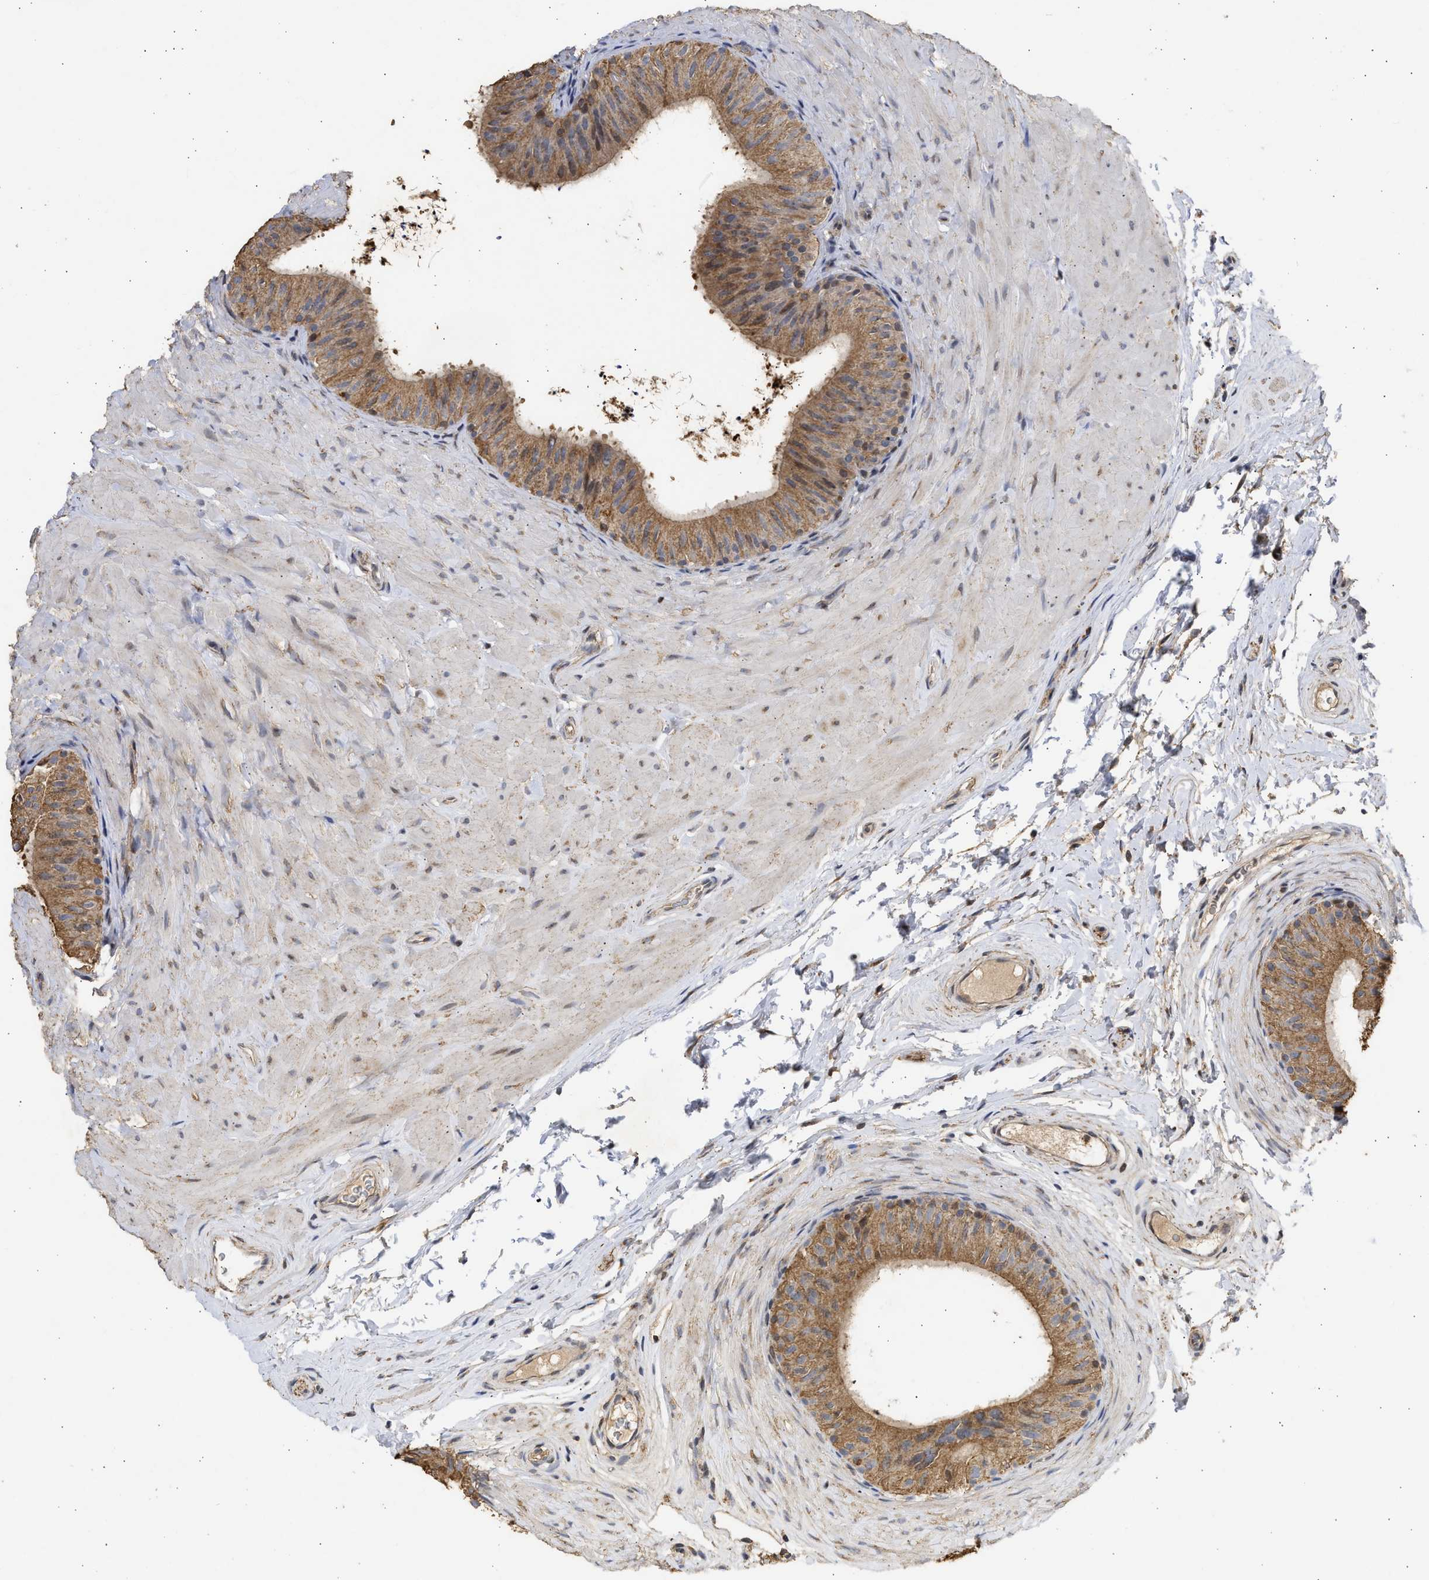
{"staining": {"intensity": "moderate", "quantity": ">75%", "location": "cytoplasmic/membranous"}, "tissue": "epididymis", "cell_type": "Glandular cells", "image_type": "normal", "snomed": [{"axis": "morphology", "description": "Normal tissue, NOS"}, {"axis": "topography", "description": "Epididymis"}], "caption": "Immunohistochemistry (DAB) staining of benign epididymis reveals moderate cytoplasmic/membranous protein positivity in approximately >75% of glandular cells. Using DAB (brown) and hematoxylin (blue) stains, captured at high magnification using brightfield microscopy.", "gene": "ENSG00000142539", "patient": {"sex": "male", "age": 34}}